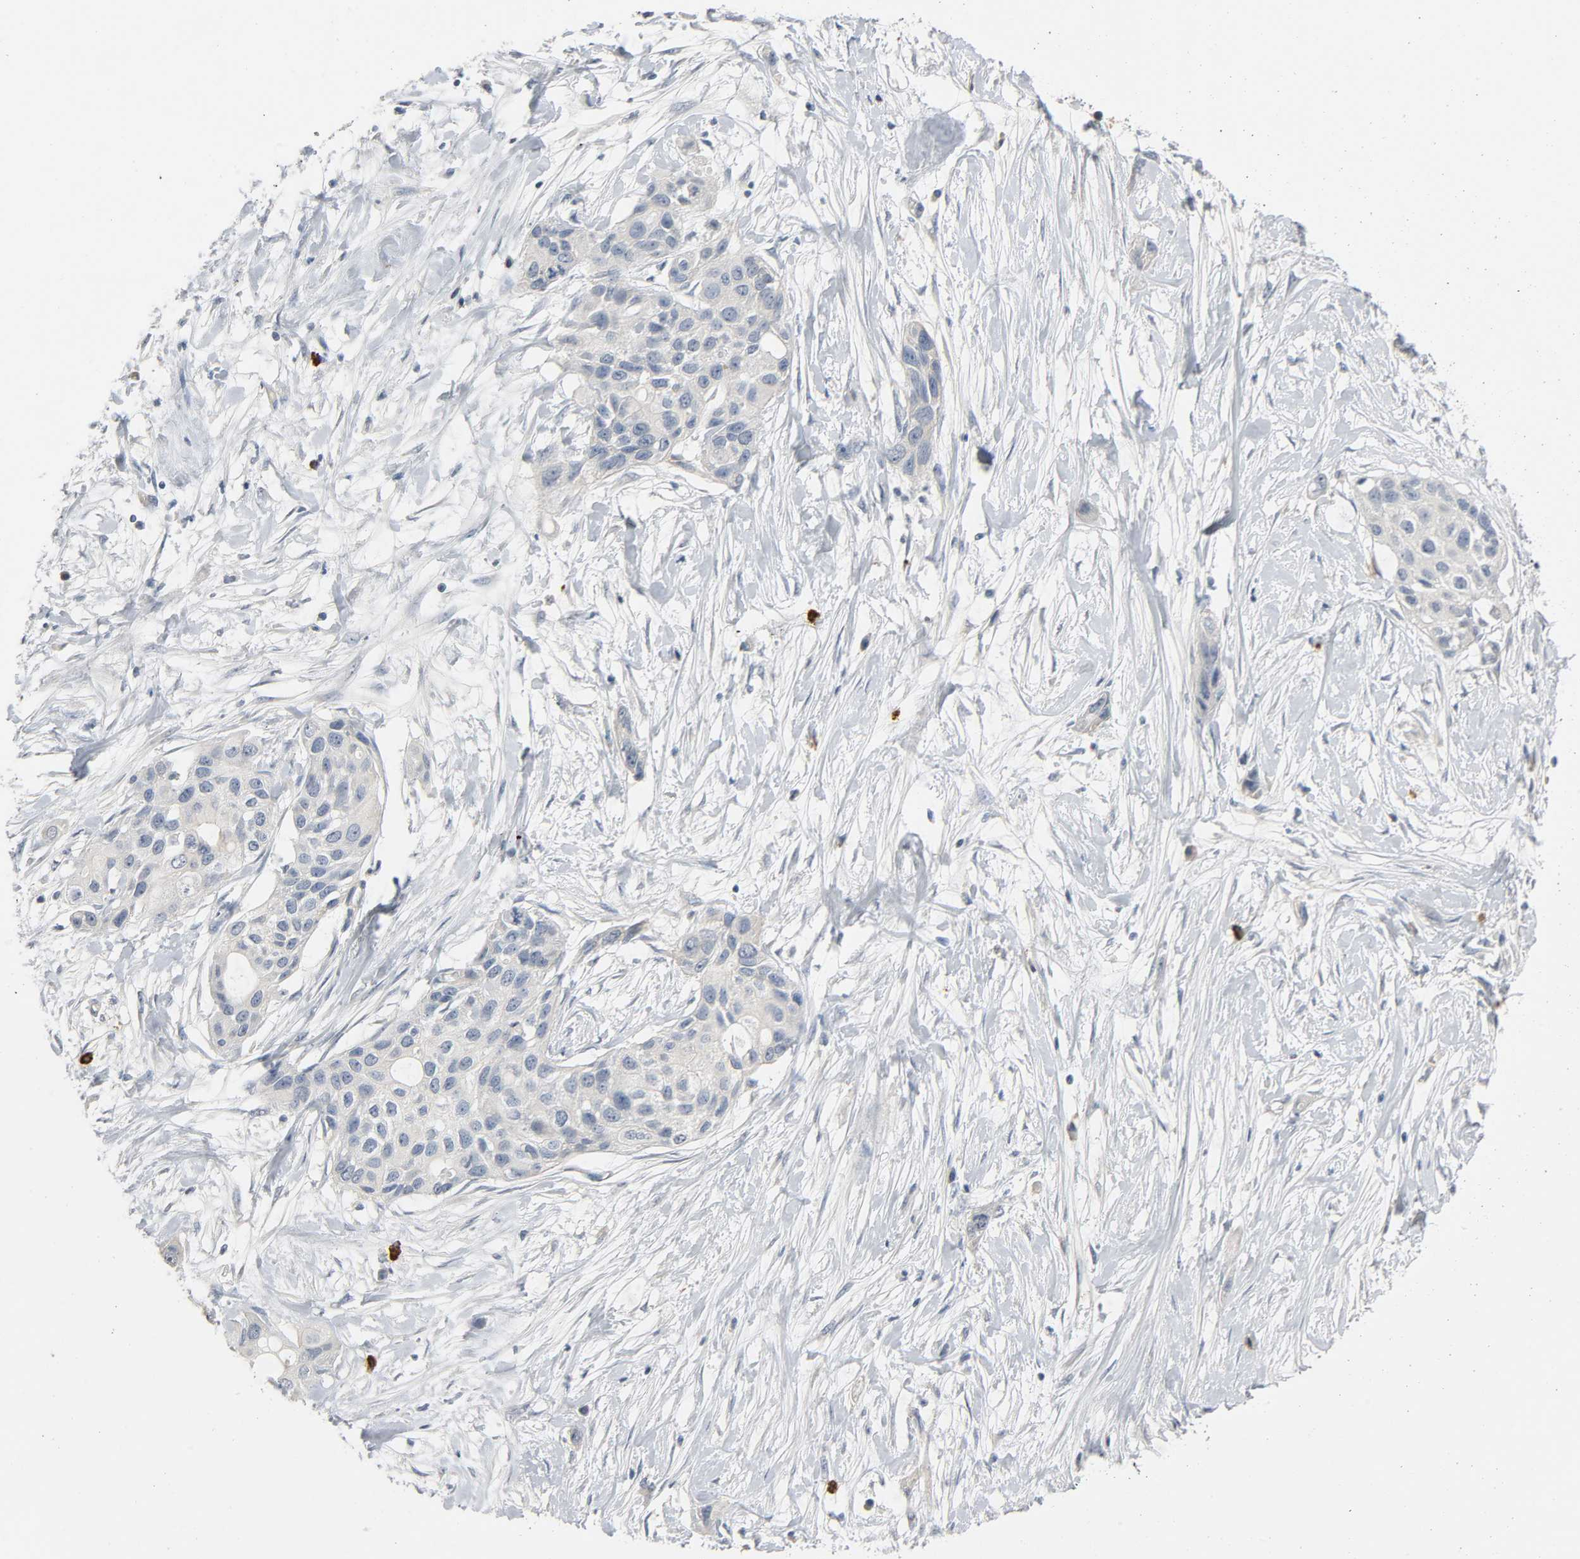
{"staining": {"intensity": "negative", "quantity": "none", "location": "none"}, "tissue": "pancreatic cancer", "cell_type": "Tumor cells", "image_type": "cancer", "snomed": [{"axis": "morphology", "description": "Adenocarcinoma, NOS"}, {"axis": "topography", "description": "Pancreas"}], "caption": "Pancreatic adenocarcinoma was stained to show a protein in brown. There is no significant expression in tumor cells.", "gene": "LIMCH1", "patient": {"sex": "female", "age": 60}}